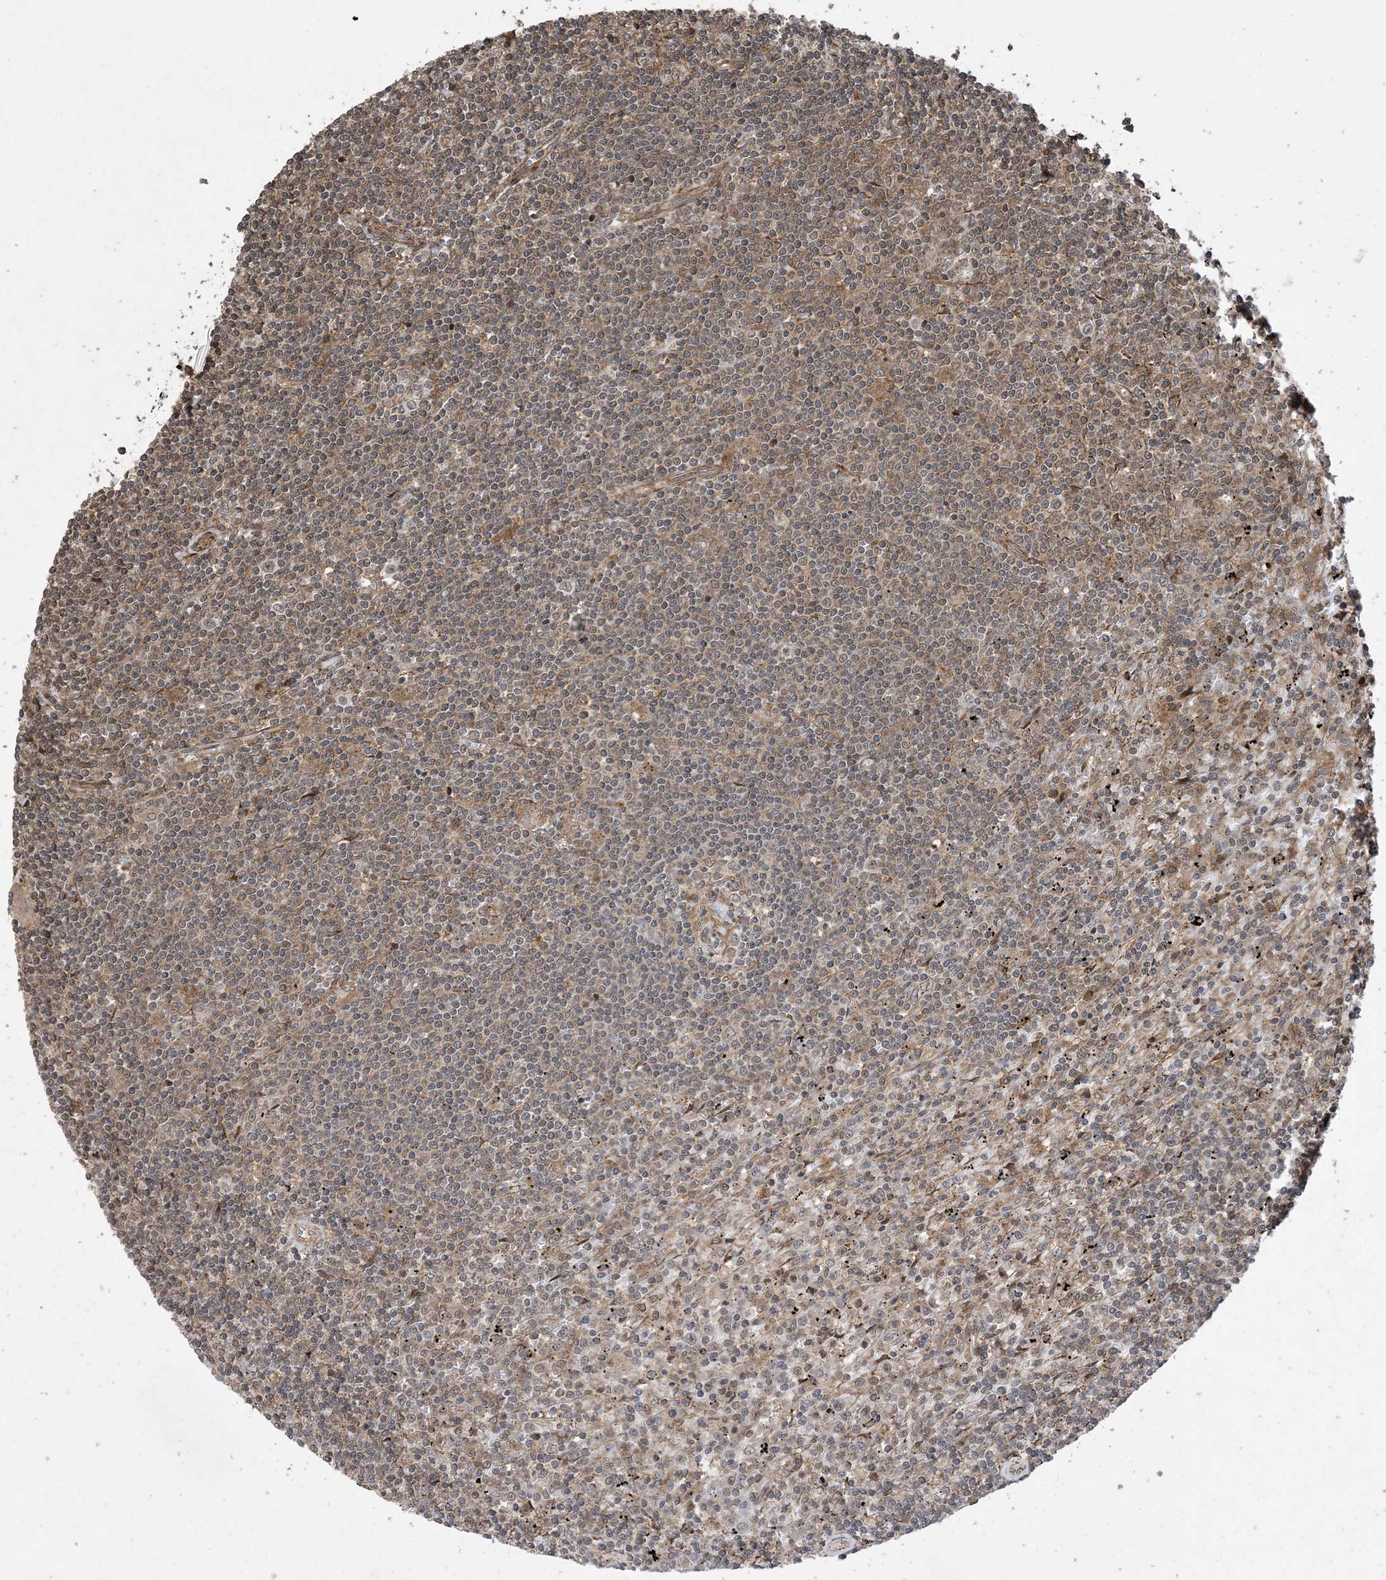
{"staining": {"intensity": "weak", "quantity": "25%-75%", "location": "cytoplasmic/membranous"}, "tissue": "lymphoma", "cell_type": "Tumor cells", "image_type": "cancer", "snomed": [{"axis": "morphology", "description": "Malignant lymphoma, non-Hodgkin's type, Low grade"}, {"axis": "topography", "description": "Spleen"}], "caption": "Immunohistochemistry (IHC) staining of malignant lymphoma, non-Hodgkin's type (low-grade), which reveals low levels of weak cytoplasmic/membranous staining in approximately 25%-75% of tumor cells indicating weak cytoplasmic/membranous protein positivity. The staining was performed using DAB (brown) for protein detection and nuclei were counterstained in hematoxylin (blue).", "gene": "ZNF511", "patient": {"sex": "male", "age": 76}}